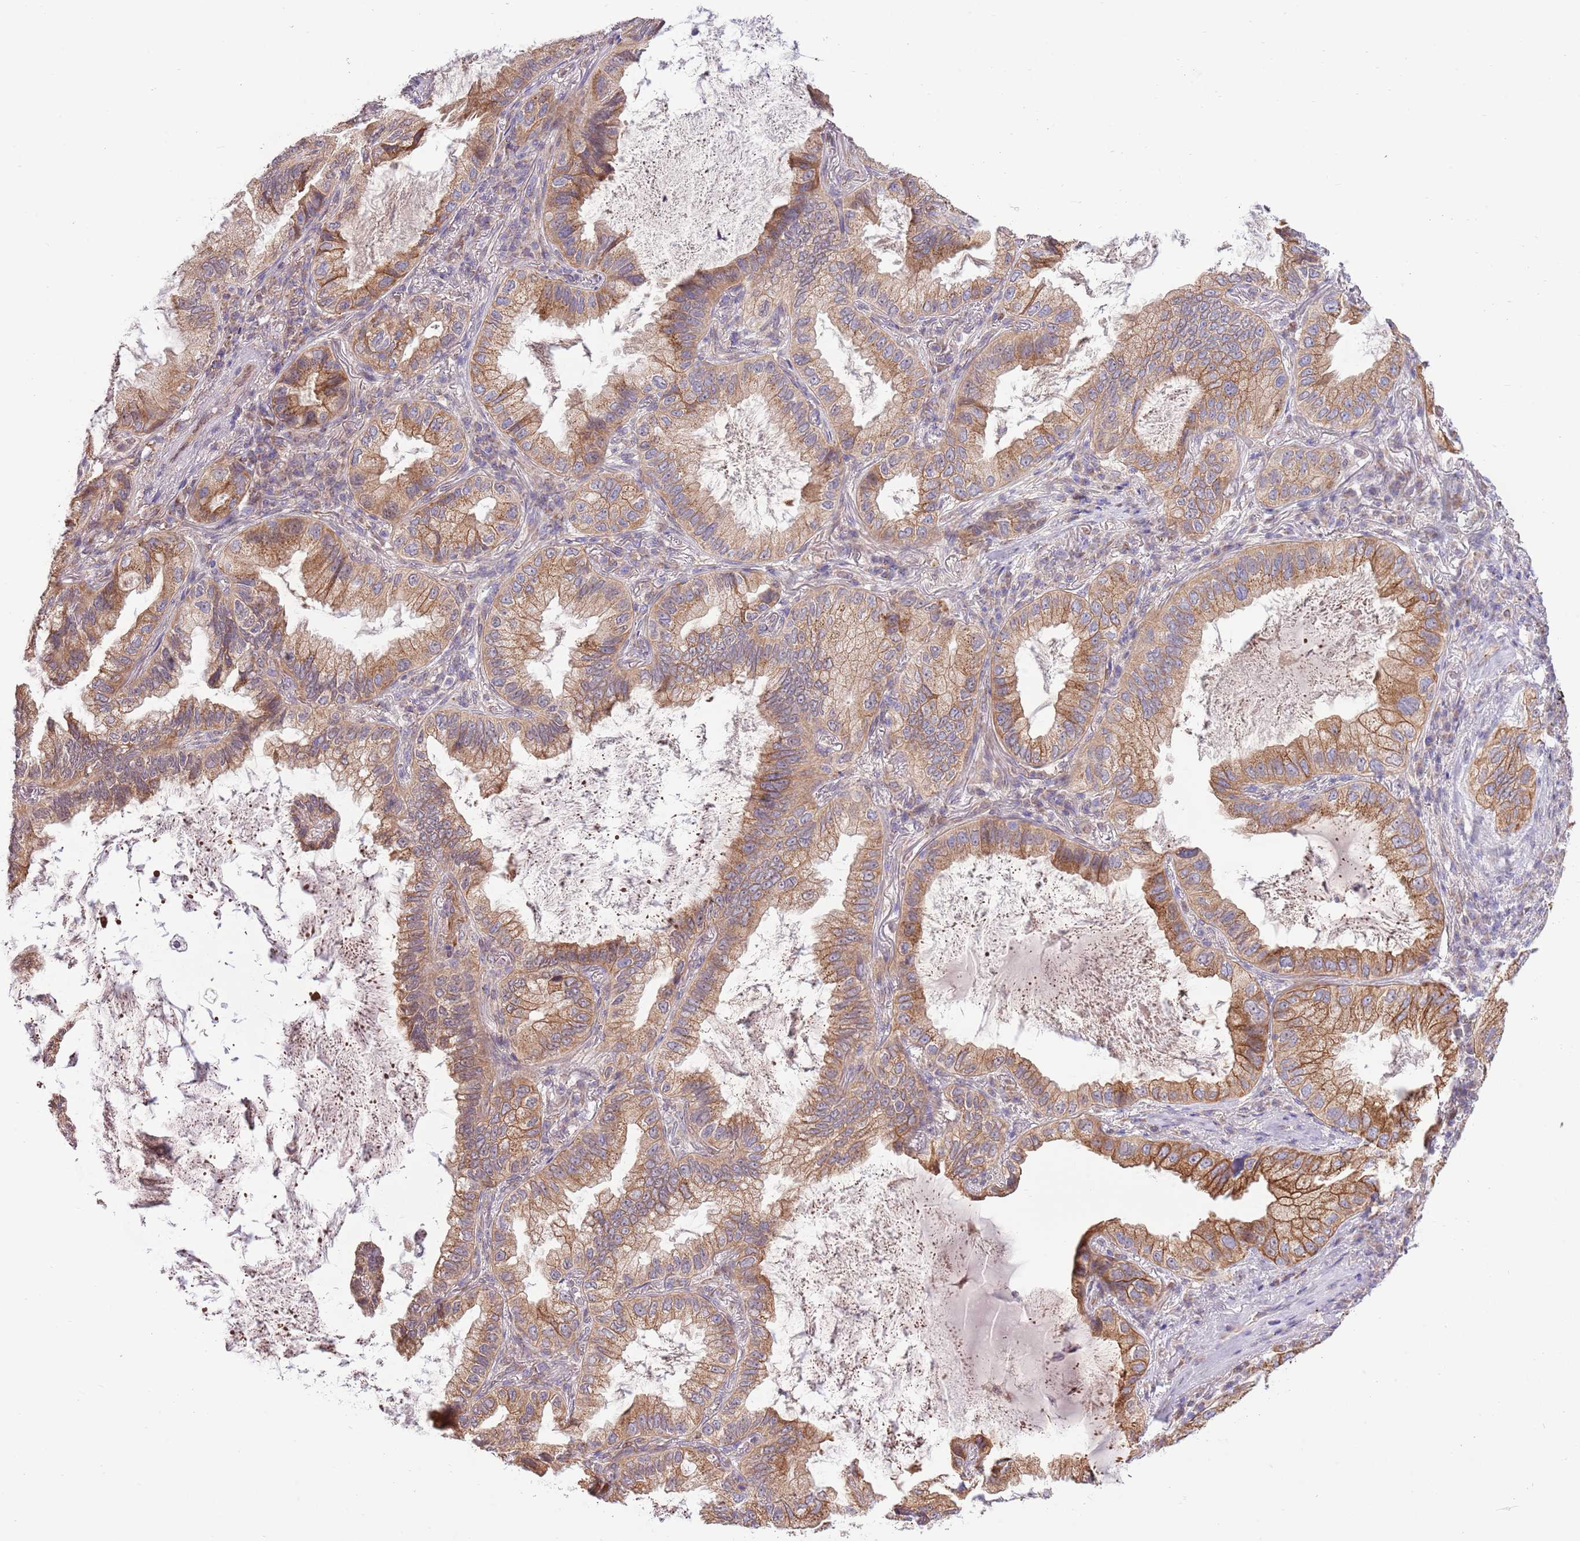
{"staining": {"intensity": "moderate", "quantity": ">75%", "location": "cytoplasmic/membranous"}, "tissue": "lung cancer", "cell_type": "Tumor cells", "image_type": "cancer", "snomed": [{"axis": "morphology", "description": "Adenocarcinoma, NOS"}, {"axis": "topography", "description": "Lung"}], "caption": "A micrograph showing moderate cytoplasmic/membranous positivity in approximately >75% of tumor cells in adenocarcinoma (lung), as visualized by brown immunohistochemical staining.", "gene": "ARL2BP", "patient": {"sex": "female", "age": 69}}